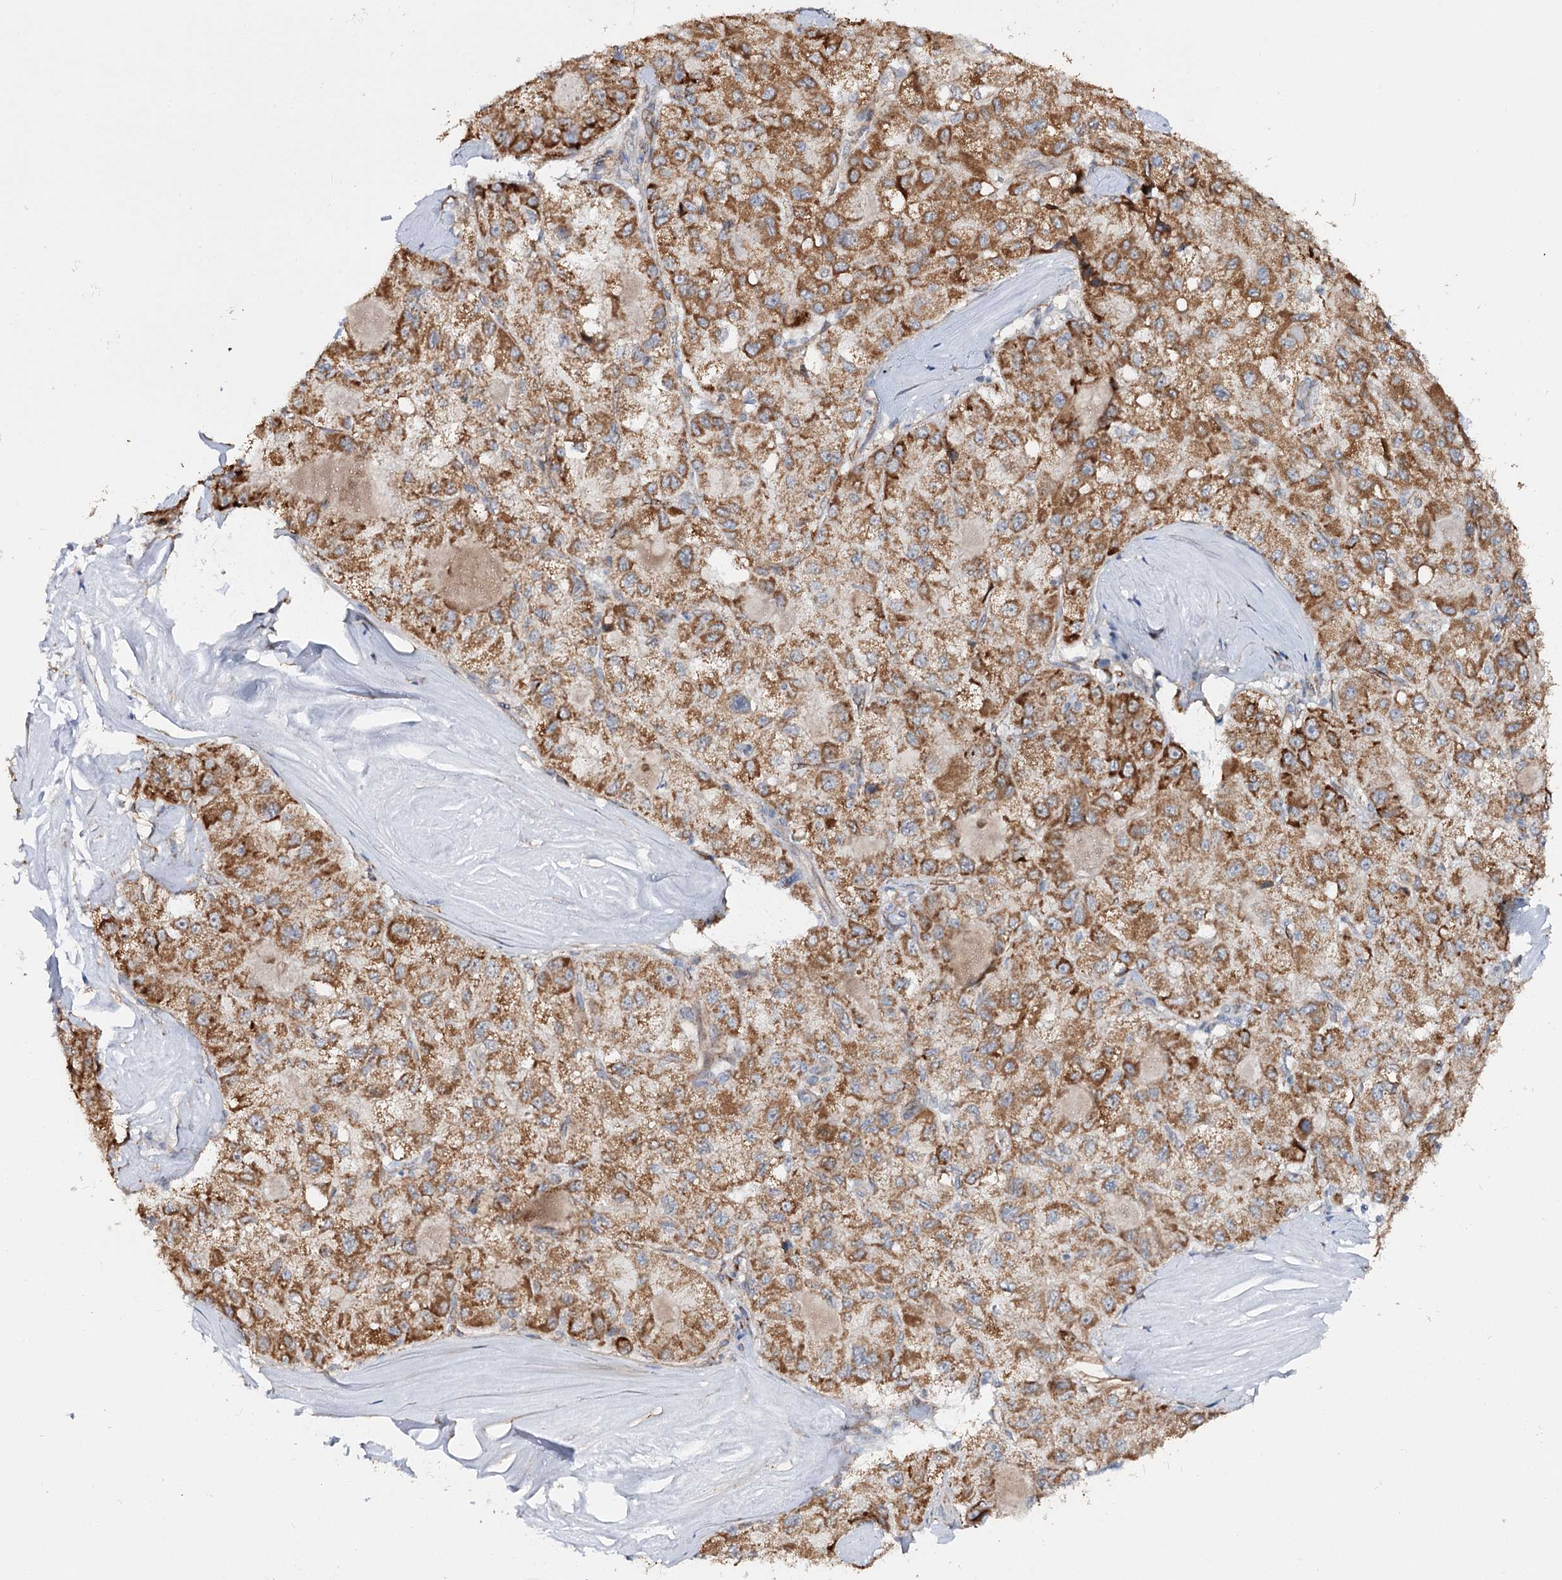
{"staining": {"intensity": "moderate", "quantity": ">75%", "location": "cytoplasmic/membranous"}, "tissue": "liver cancer", "cell_type": "Tumor cells", "image_type": "cancer", "snomed": [{"axis": "morphology", "description": "Carcinoma, Hepatocellular, NOS"}, {"axis": "topography", "description": "Liver"}], "caption": "A high-resolution image shows immunohistochemistry staining of hepatocellular carcinoma (liver), which reveals moderate cytoplasmic/membranous expression in about >75% of tumor cells.", "gene": "CBR4", "patient": {"sex": "male", "age": 80}}